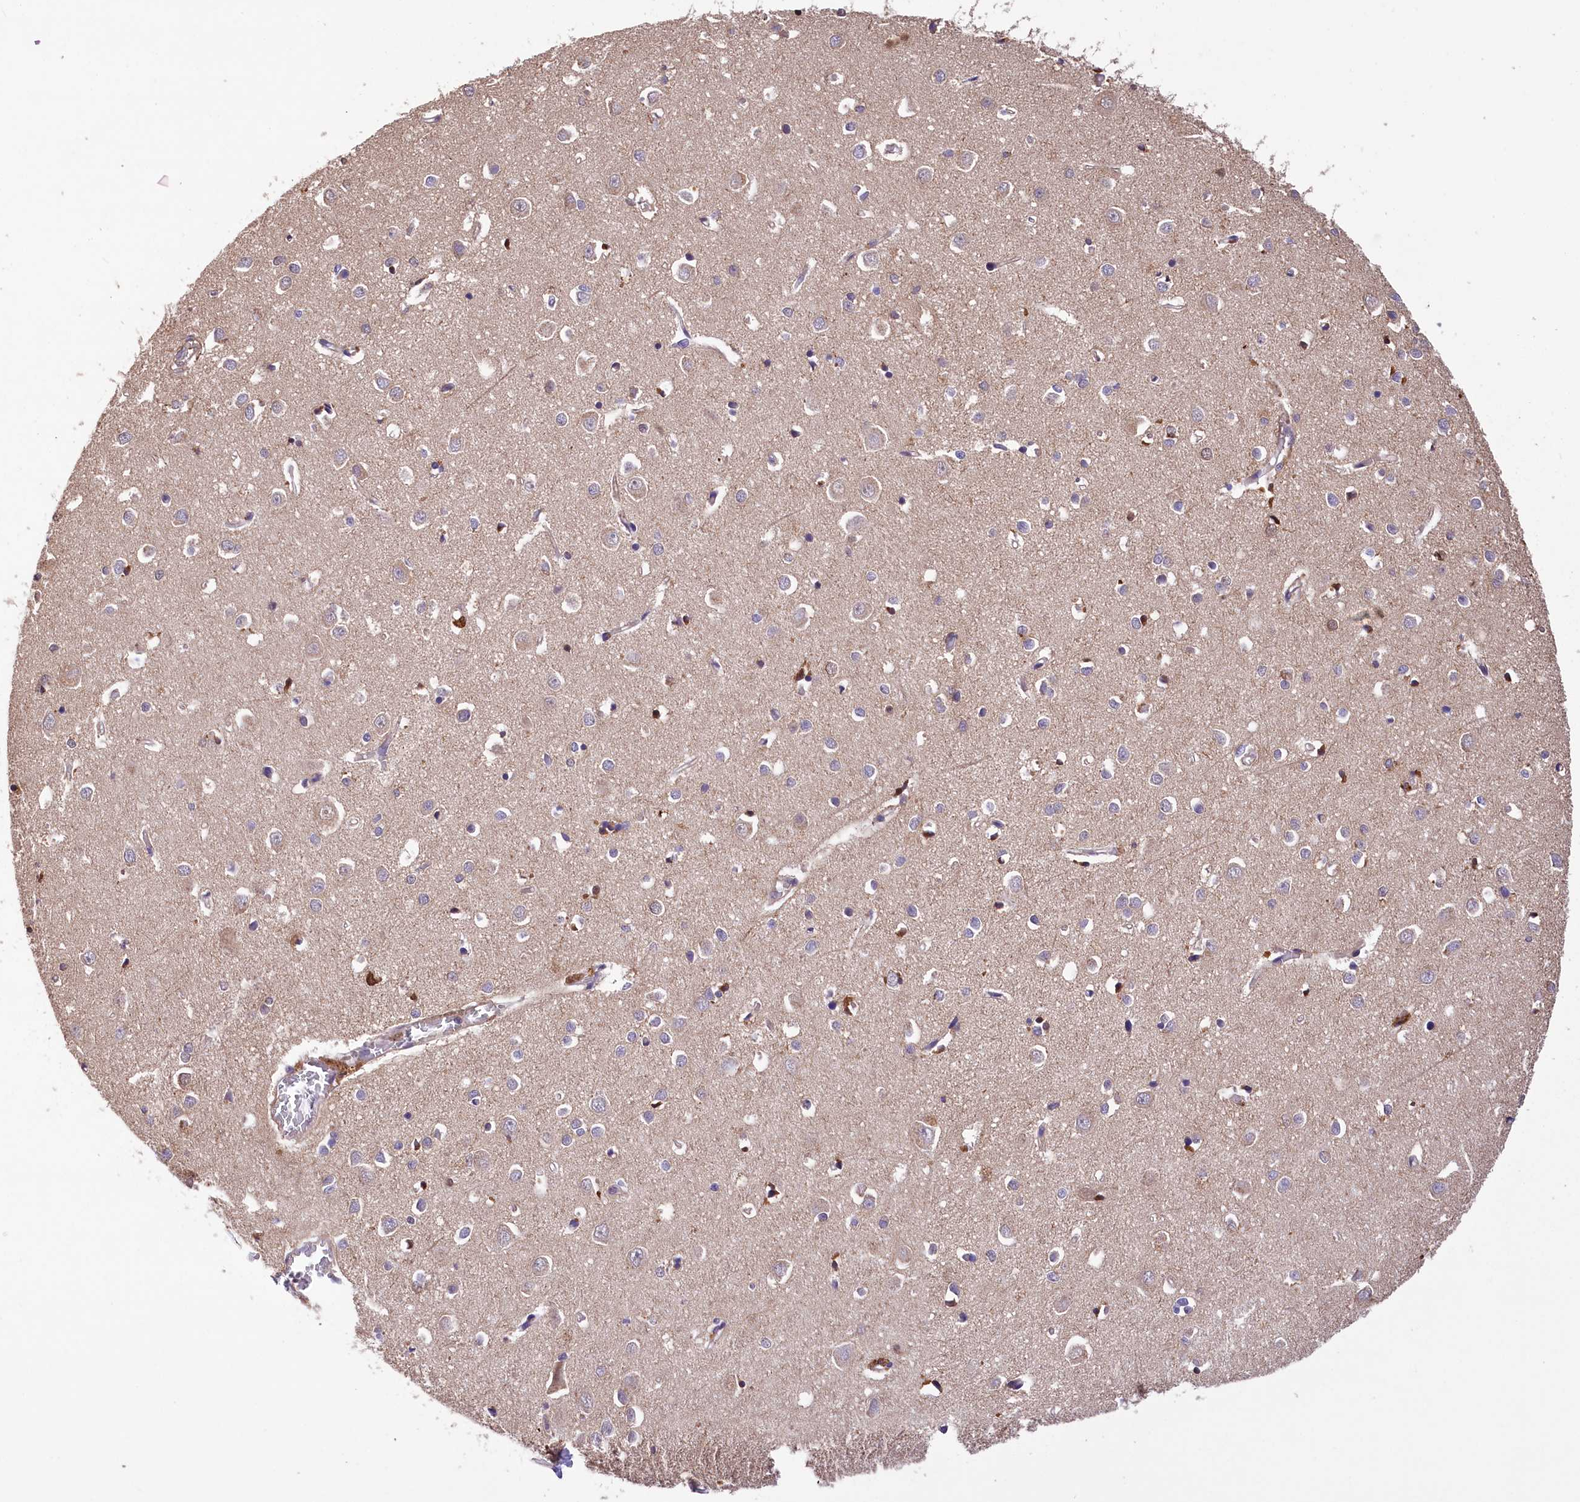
{"staining": {"intensity": "weak", "quantity": ">75%", "location": "cytoplasmic/membranous"}, "tissue": "cerebral cortex", "cell_type": "Endothelial cells", "image_type": "normal", "snomed": [{"axis": "morphology", "description": "Normal tissue, NOS"}, {"axis": "topography", "description": "Cerebral cortex"}], "caption": "Protein expression analysis of benign human cerebral cortex reveals weak cytoplasmic/membranous expression in approximately >75% of endothelial cells.", "gene": "DPP3", "patient": {"sex": "female", "age": 64}}